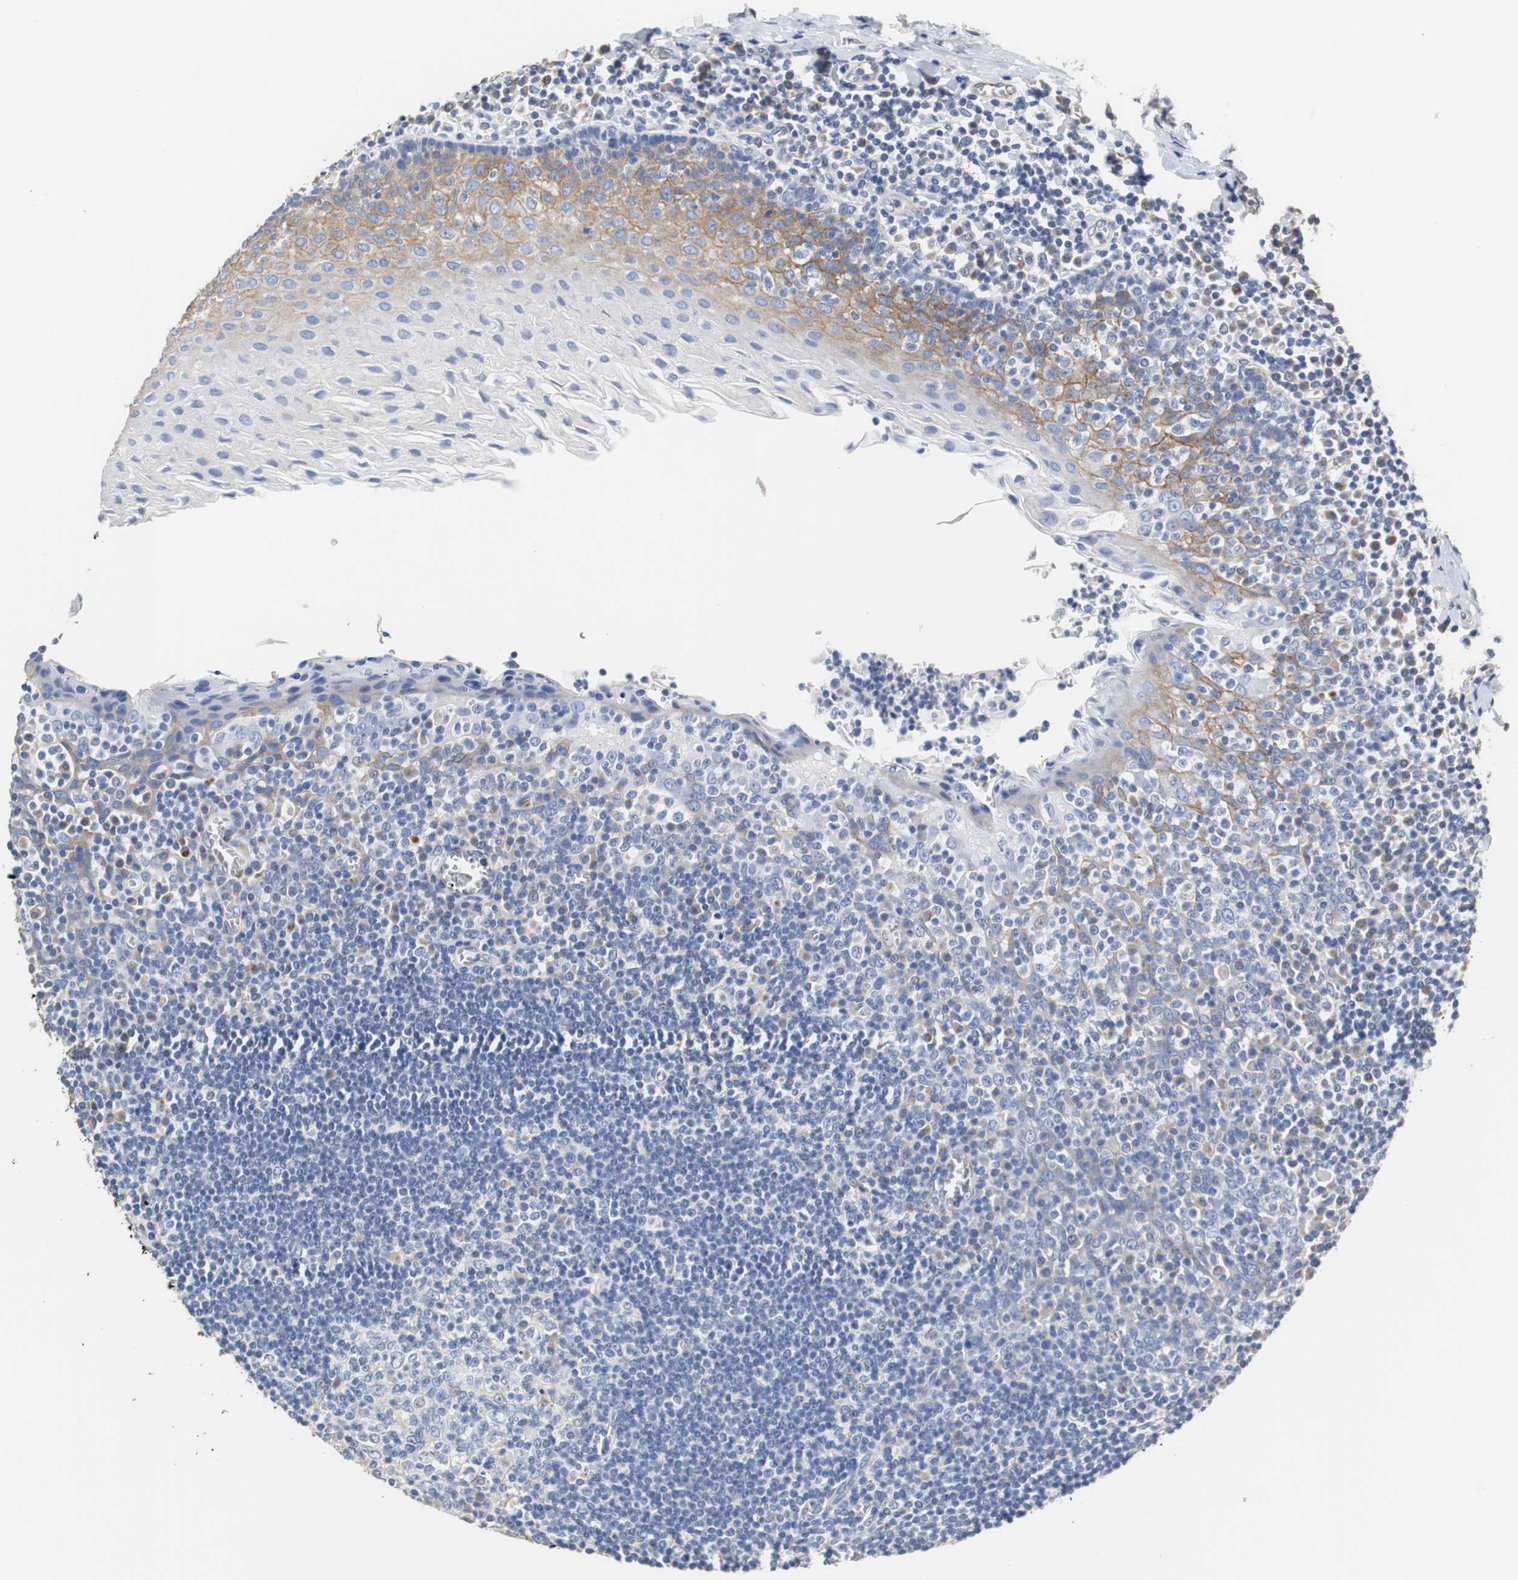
{"staining": {"intensity": "moderate", "quantity": "<25%", "location": "cytoplasmic/membranous"}, "tissue": "oral mucosa", "cell_type": "Squamous epithelial cells", "image_type": "normal", "snomed": [{"axis": "morphology", "description": "Normal tissue, NOS"}, {"axis": "topography", "description": "Oral tissue"}], "caption": "Brown immunohistochemical staining in normal human oral mucosa reveals moderate cytoplasmic/membranous positivity in approximately <25% of squamous epithelial cells.", "gene": "PCK1", "patient": {"sex": "male", "age": 20}}